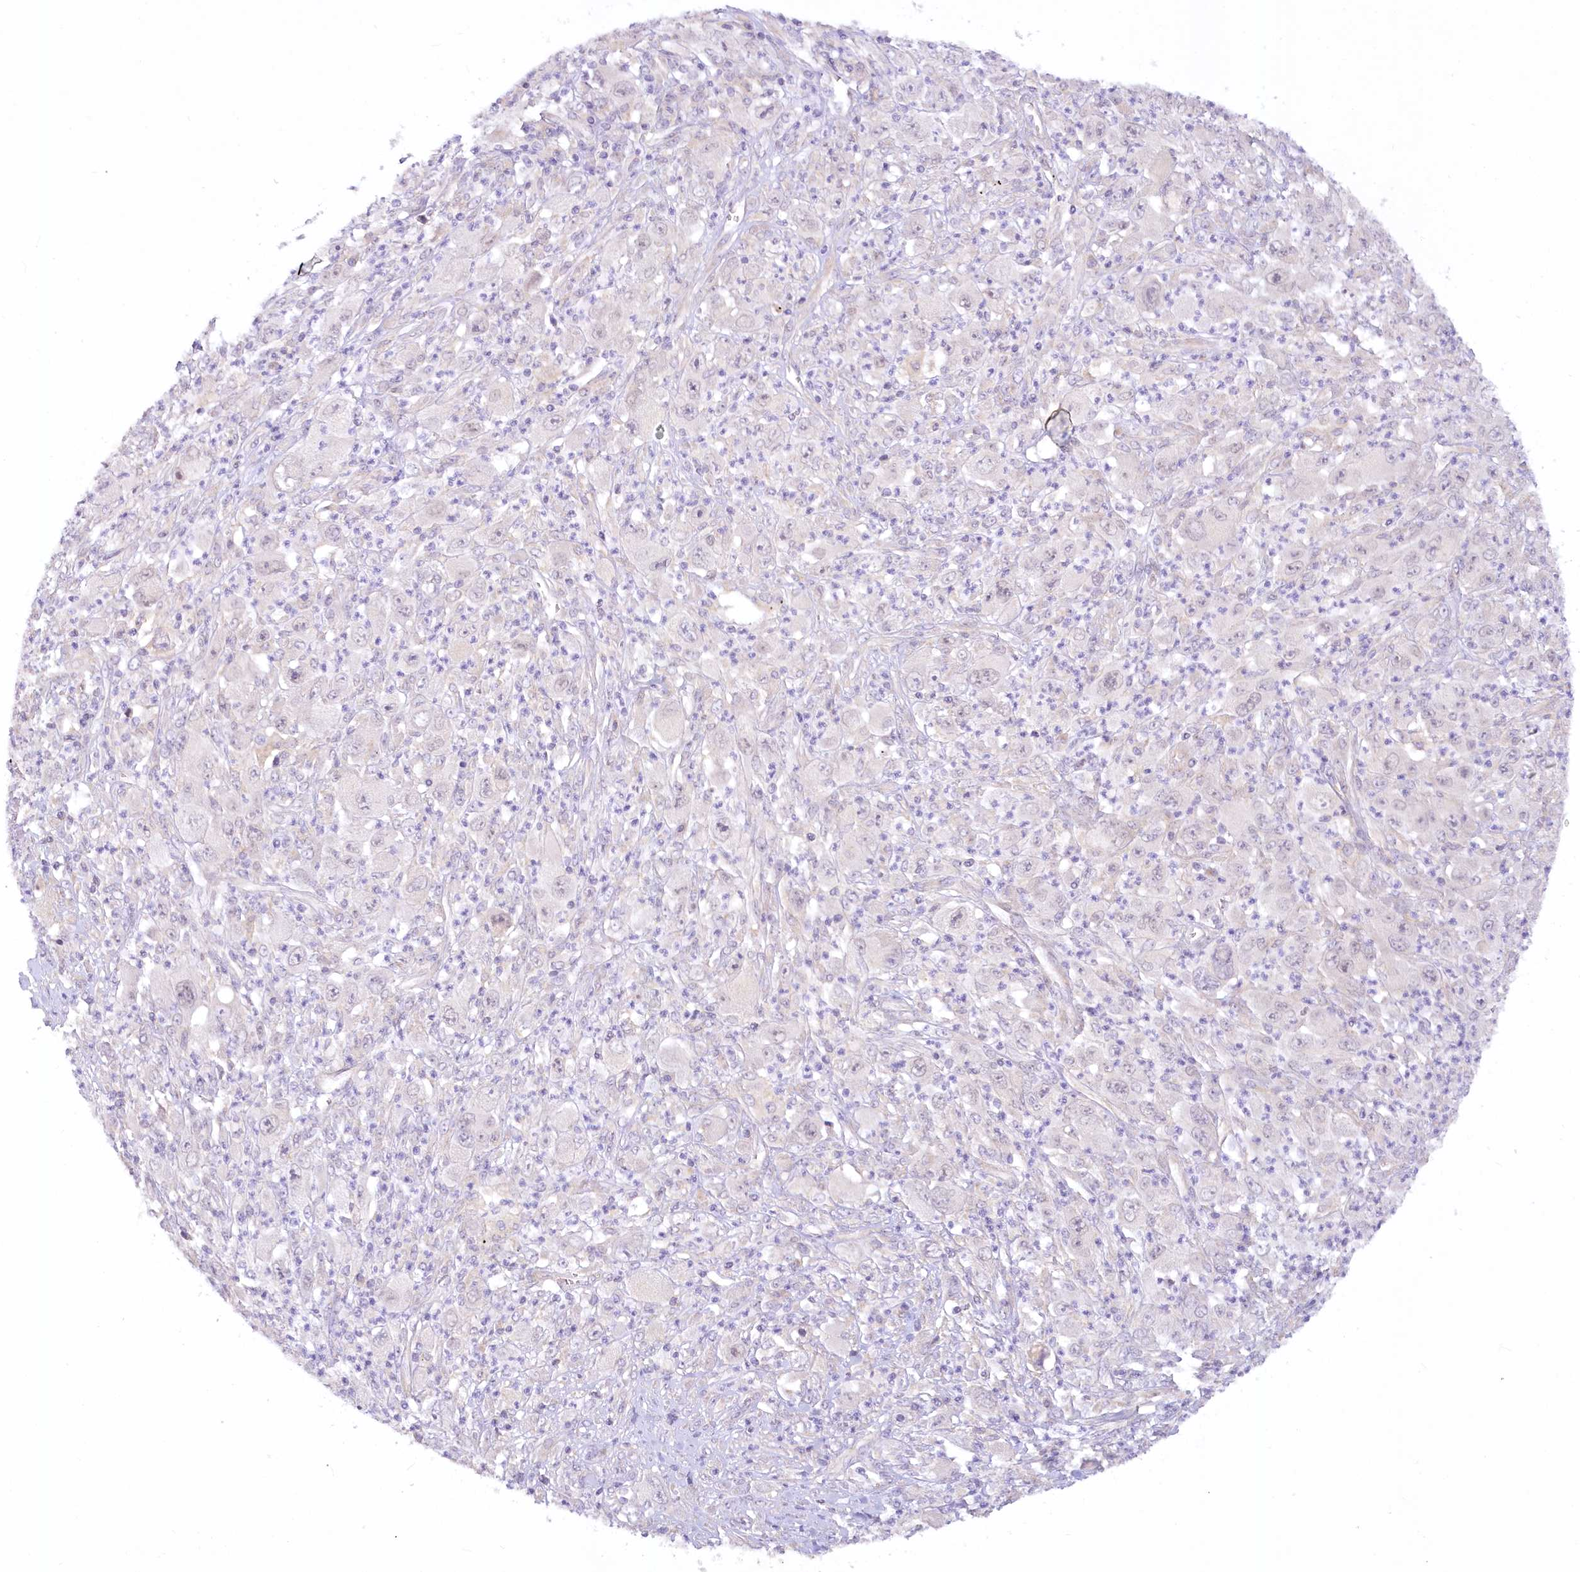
{"staining": {"intensity": "weak", "quantity": "<25%", "location": "cytoplasmic/membranous"}, "tissue": "melanoma", "cell_type": "Tumor cells", "image_type": "cancer", "snomed": [{"axis": "morphology", "description": "Malignant melanoma, Metastatic site"}, {"axis": "topography", "description": "Skin"}], "caption": "A high-resolution histopathology image shows immunohistochemistry staining of melanoma, which demonstrates no significant positivity in tumor cells. Brightfield microscopy of immunohistochemistry (IHC) stained with DAB (3,3'-diaminobenzidine) (brown) and hematoxylin (blue), captured at high magnification.", "gene": "EFHC2", "patient": {"sex": "female", "age": 56}}